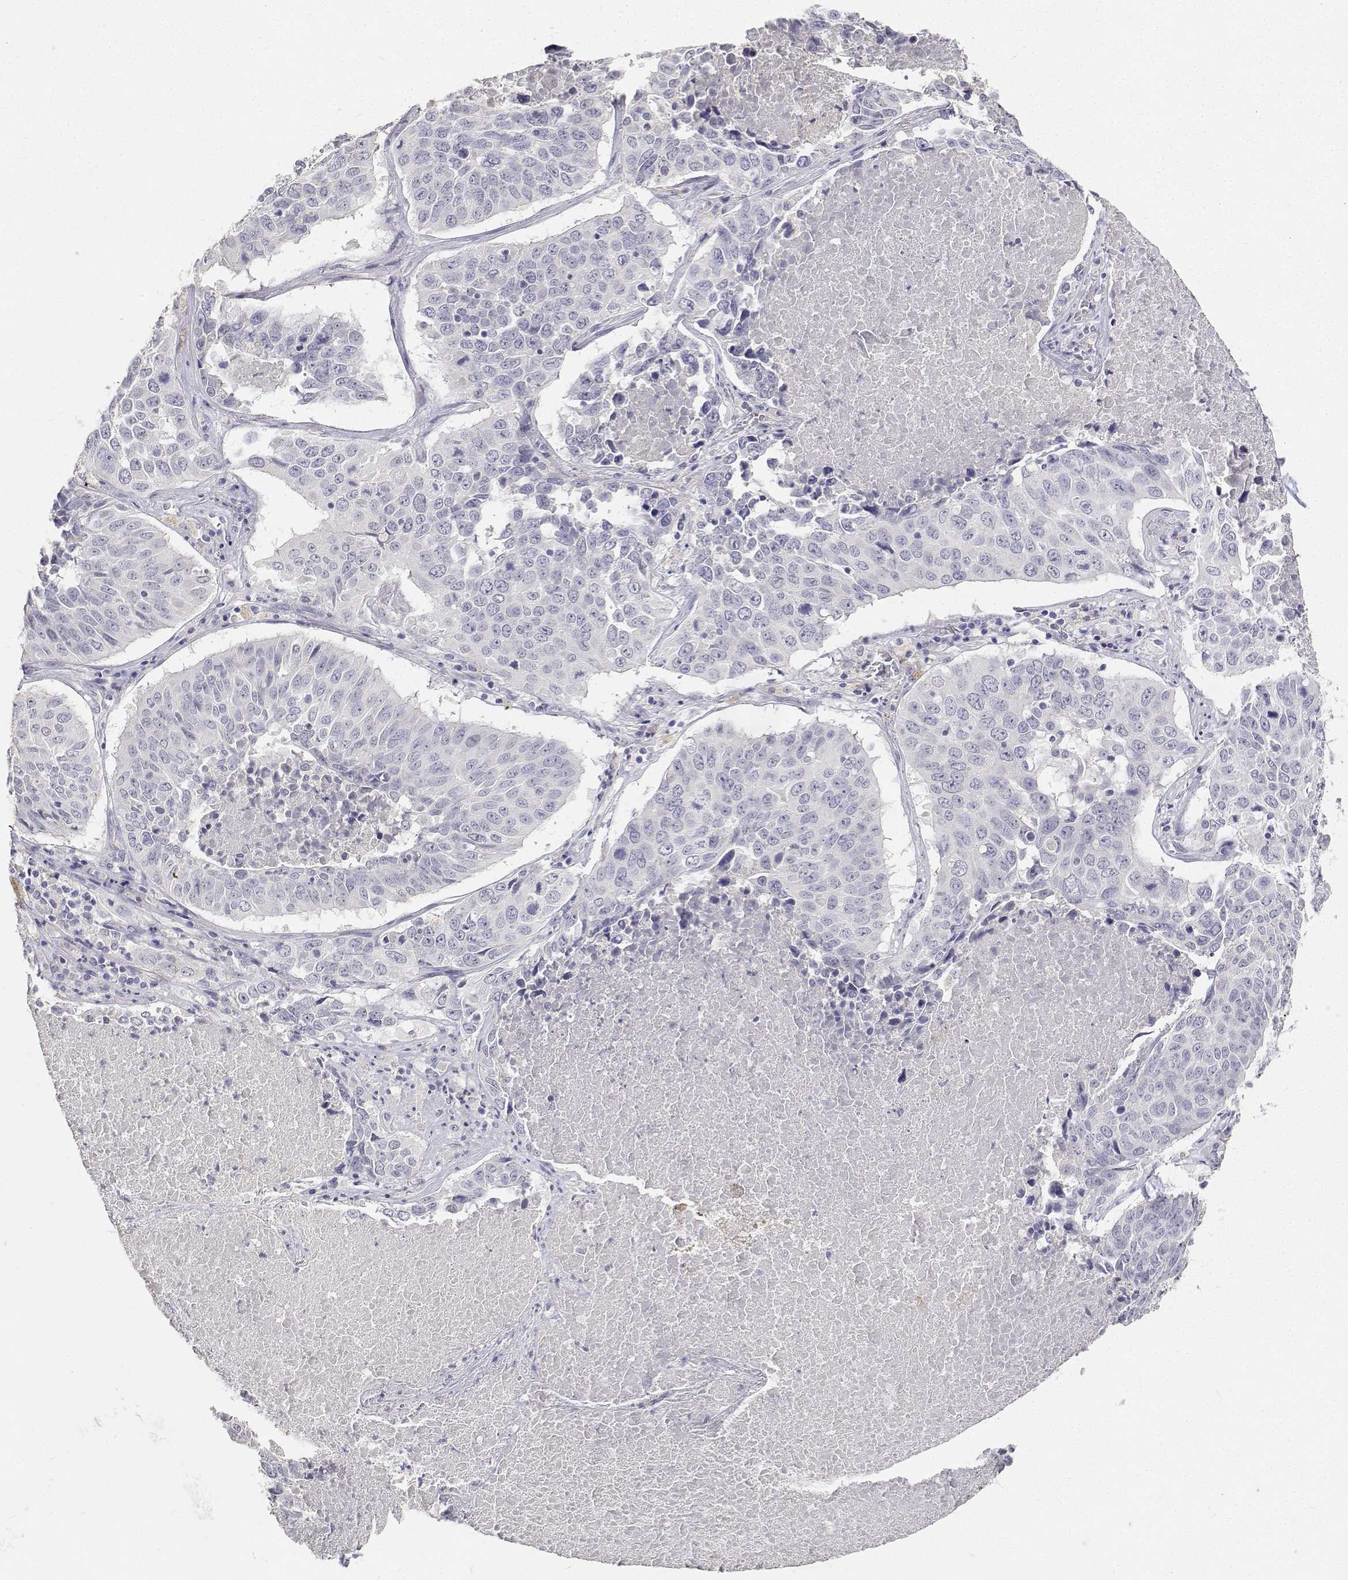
{"staining": {"intensity": "negative", "quantity": "none", "location": "none"}, "tissue": "lung cancer", "cell_type": "Tumor cells", "image_type": "cancer", "snomed": [{"axis": "morphology", "description": "Normal tissue, NOS"}, {"axis": "morphology", "description": "Squamous cell carcinoma, NOS"}, {"axis": "topography", "description": "Bronchus"}, {"axis": "topography", "description": "Lung"}], "caption": "Immunohistochemical staining of human lung cancer (squamous cell carcinoma) demonstrates no significant positivity in tumor cells.", "gene": "PAEP", "patient": {"sex": "male", "age": 64}}